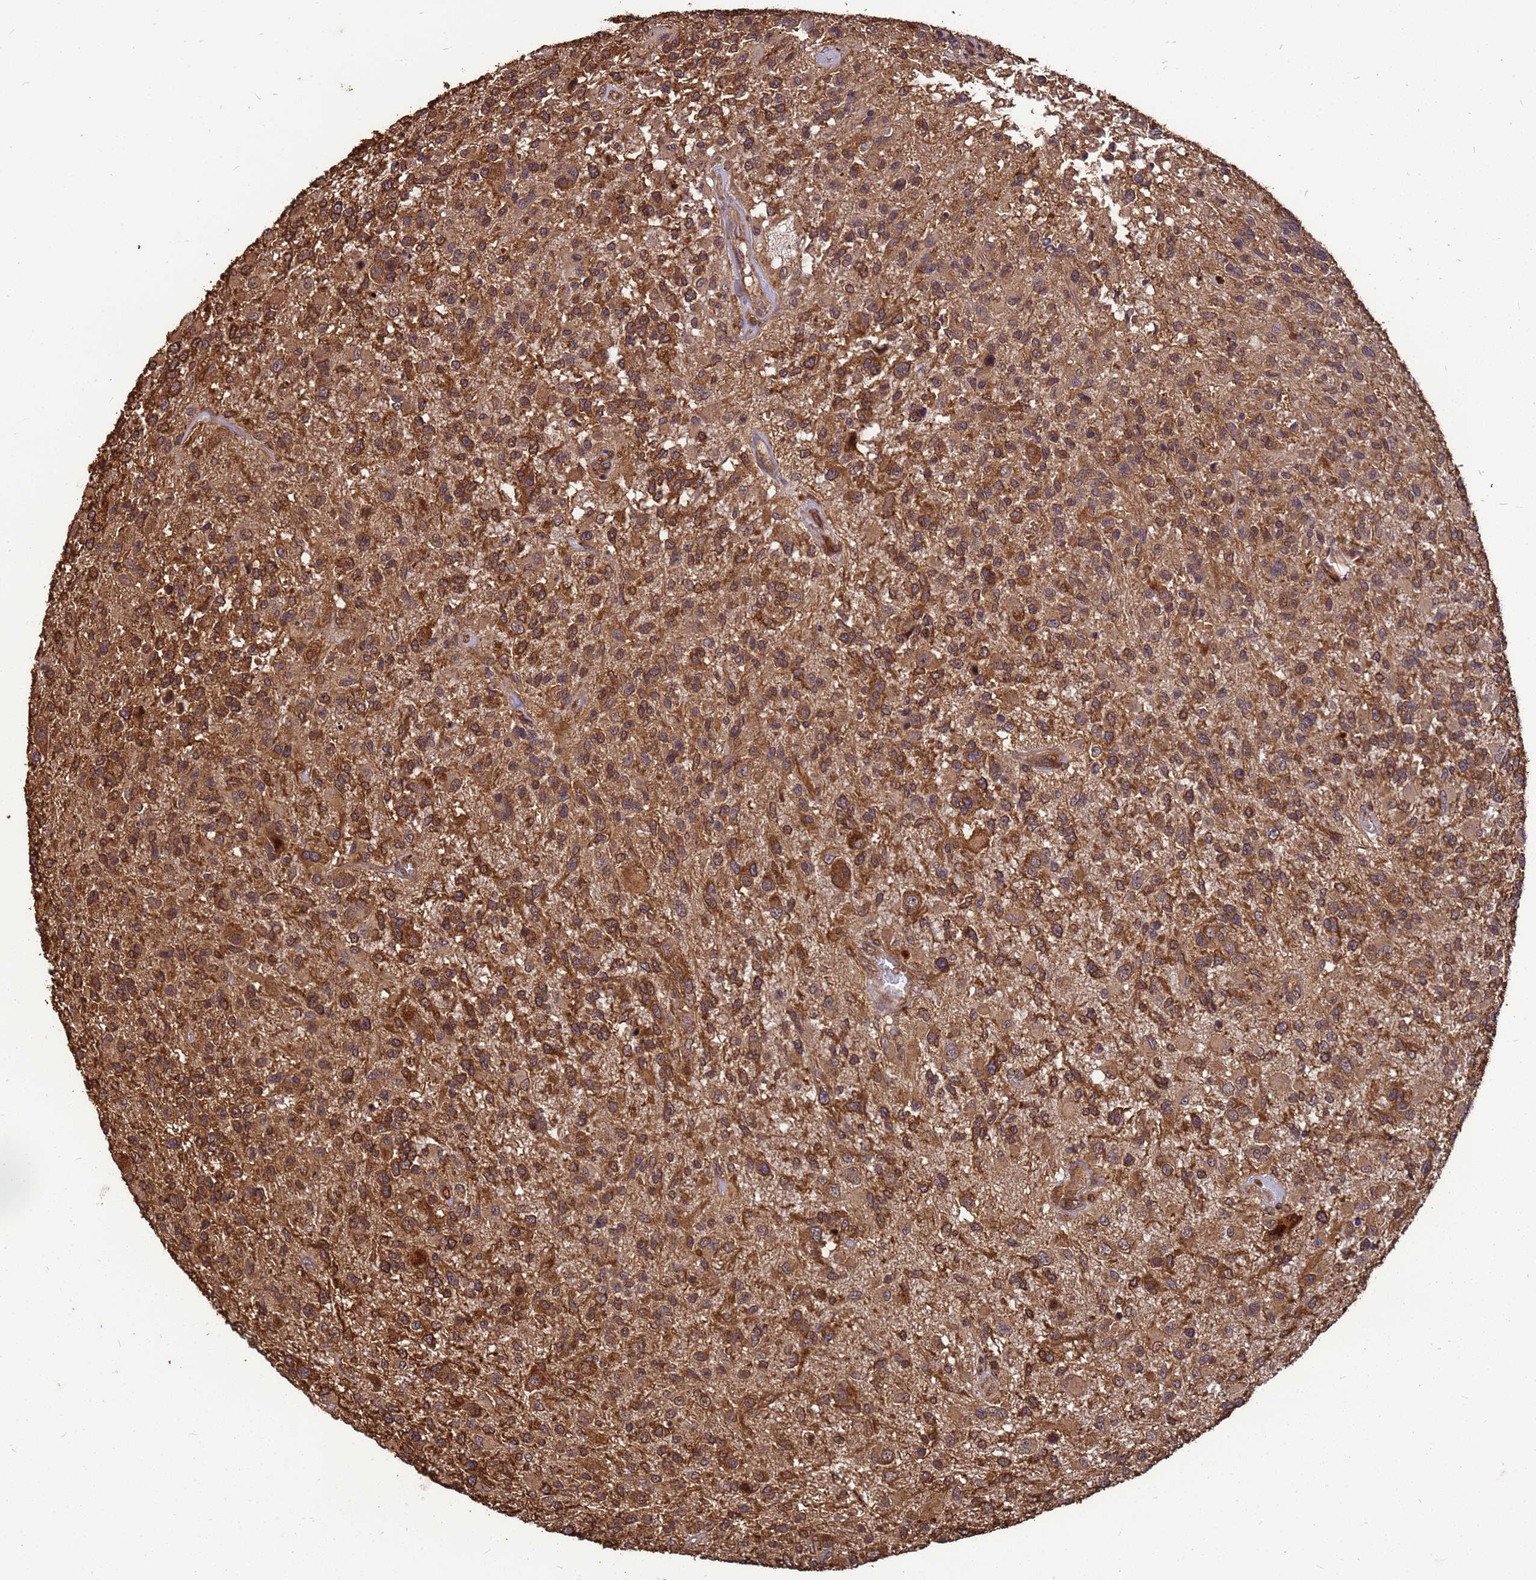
{"staining": {"intensity": "strong", "quantity": ">75%", "location": "cytoplasmic/membranous"}, "tissue": "glioma", "cell_type": "Tumor cells", "image_type": "cancer", "snomed": [{"axis": "morphology", "description": "Glioma, malignant, High grade"}, {"axis": "morphology", "description": "Glioblastoma, NOS"}, {"axis": "topography", "description": "Brain"}], "caption": "An IHC micrograph of neoplastic tissue is shown. Protein staining in brown labels strong cytoplasmic/membranous positivity in glioma within tumor cells. The protein is shown in brown color, while the nuclei are stained blue.", "gene": "ZNF618", "patient": {"sex": "male", "age": 60}}